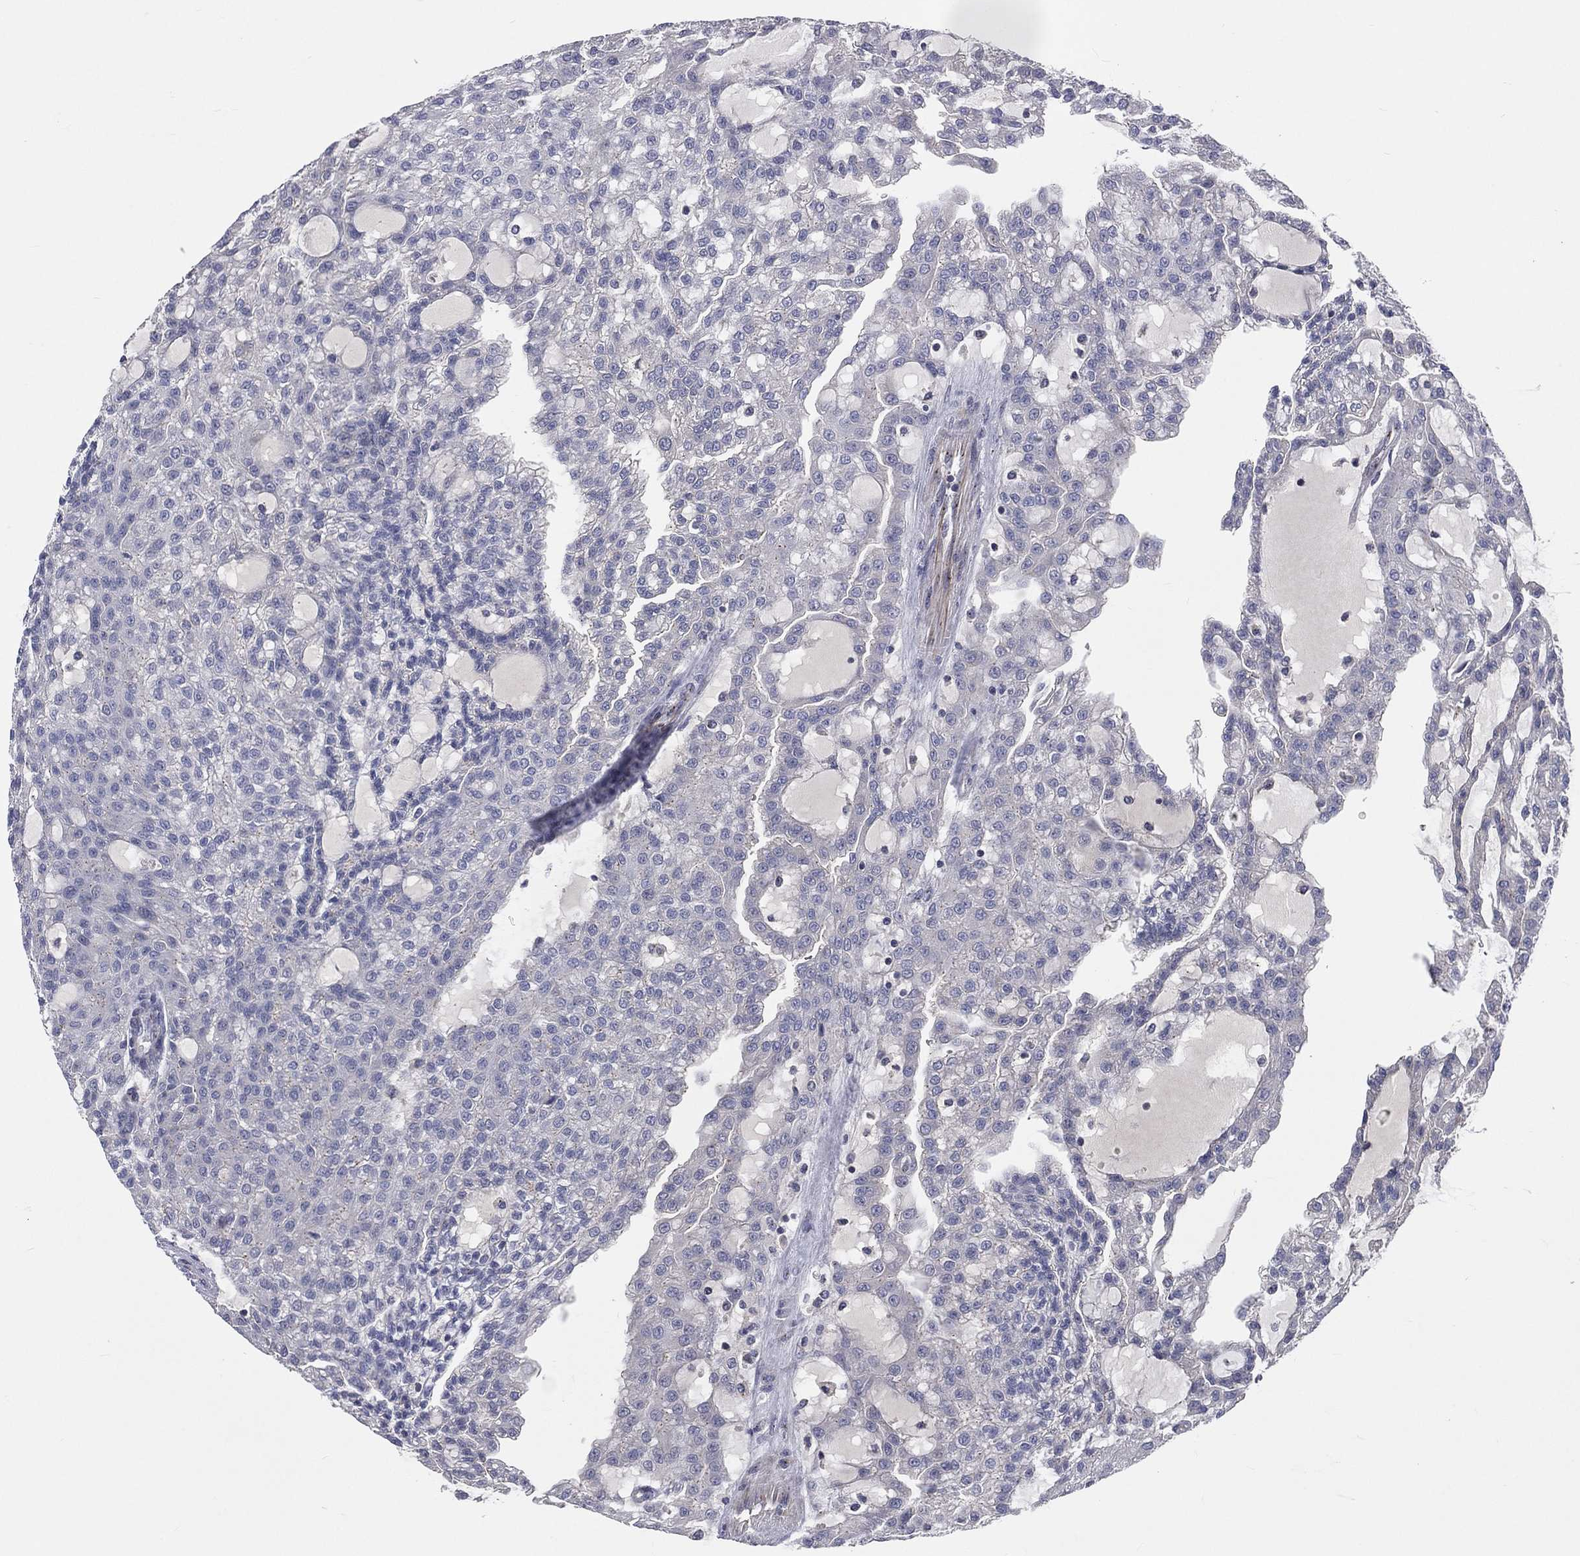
{"staining": {"intensity": "negative", "quantity": "none", "location": "none"}, "tissue": "renal cancer", "cell_type": "Tumor cells", "image_type": "cancer", "snomed": [{"axis": "morphology", "description": "Adenocarcinoma, NOS"}, {"axis": "topography", "description": "Kidney"}], "caption": "This is an immunohistochemistry image of human renal cancer (adenocarcinoma). There is no staining in tumor cells.", "gene": "CROCC", "patient": {"sex": "male", "age": 63}}